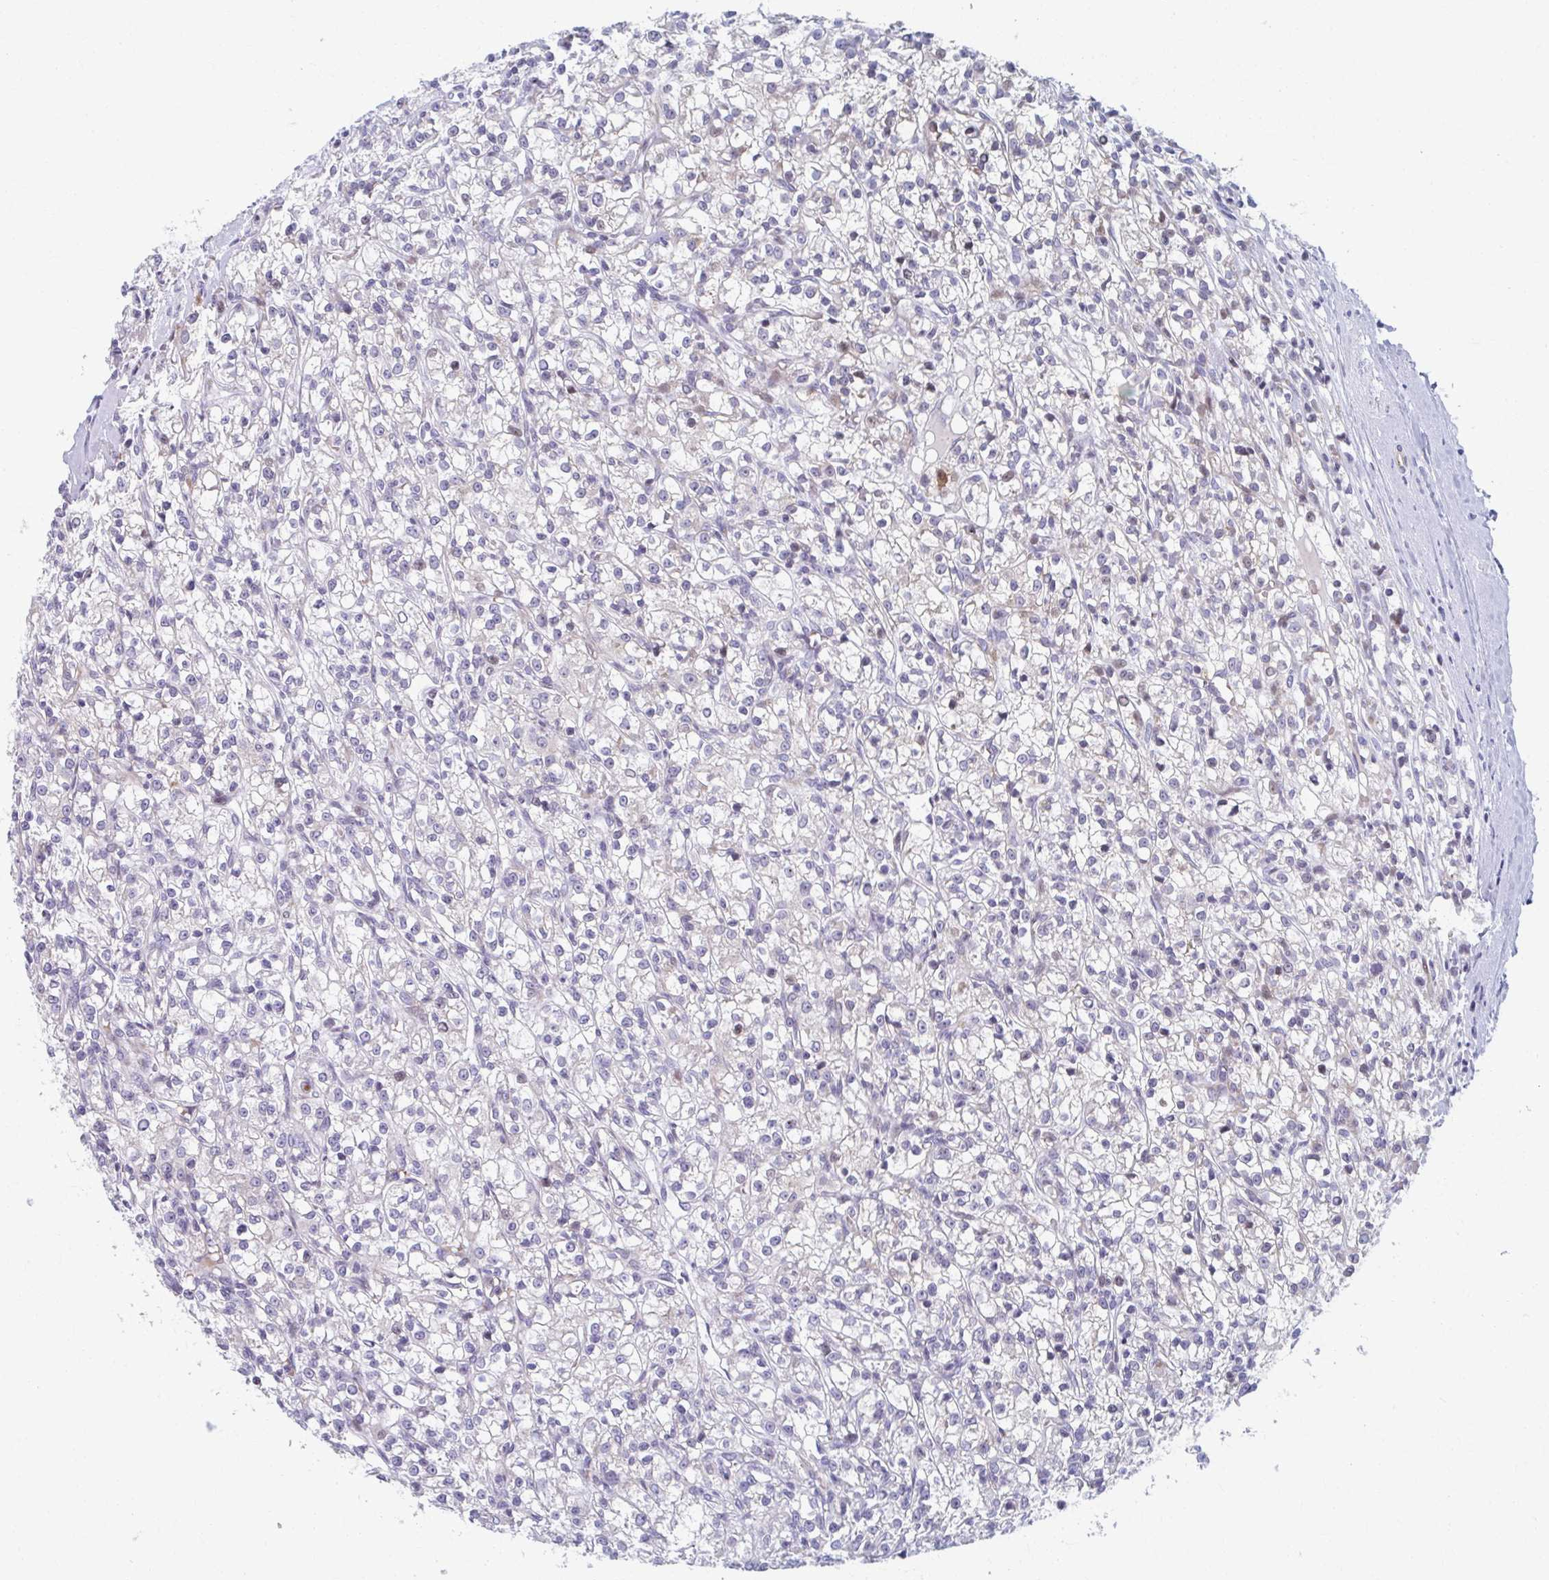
{"staining": {"intensity": "negative", "quantity": "none", "location": "none"}, "tissue": "renal cancer", "cell_type": "Tumor cells", "image_type": "cancer", "snomed": [{"axis": "morphology", "description": "Adenocarcinoma, NOS"}, {"axis": "topography", "description": "Kidney"}], "caption": "There is no significant positivity in tumor cells of renal adenocarcinoma. Brightfield microscopy of immunohistochemistry (IHC) stained with DAB (brown) and hematoxylin (blue), captured at high magnification.", "gene": "ABHD16B", "patient": {"sex": "female", "age": 59}}